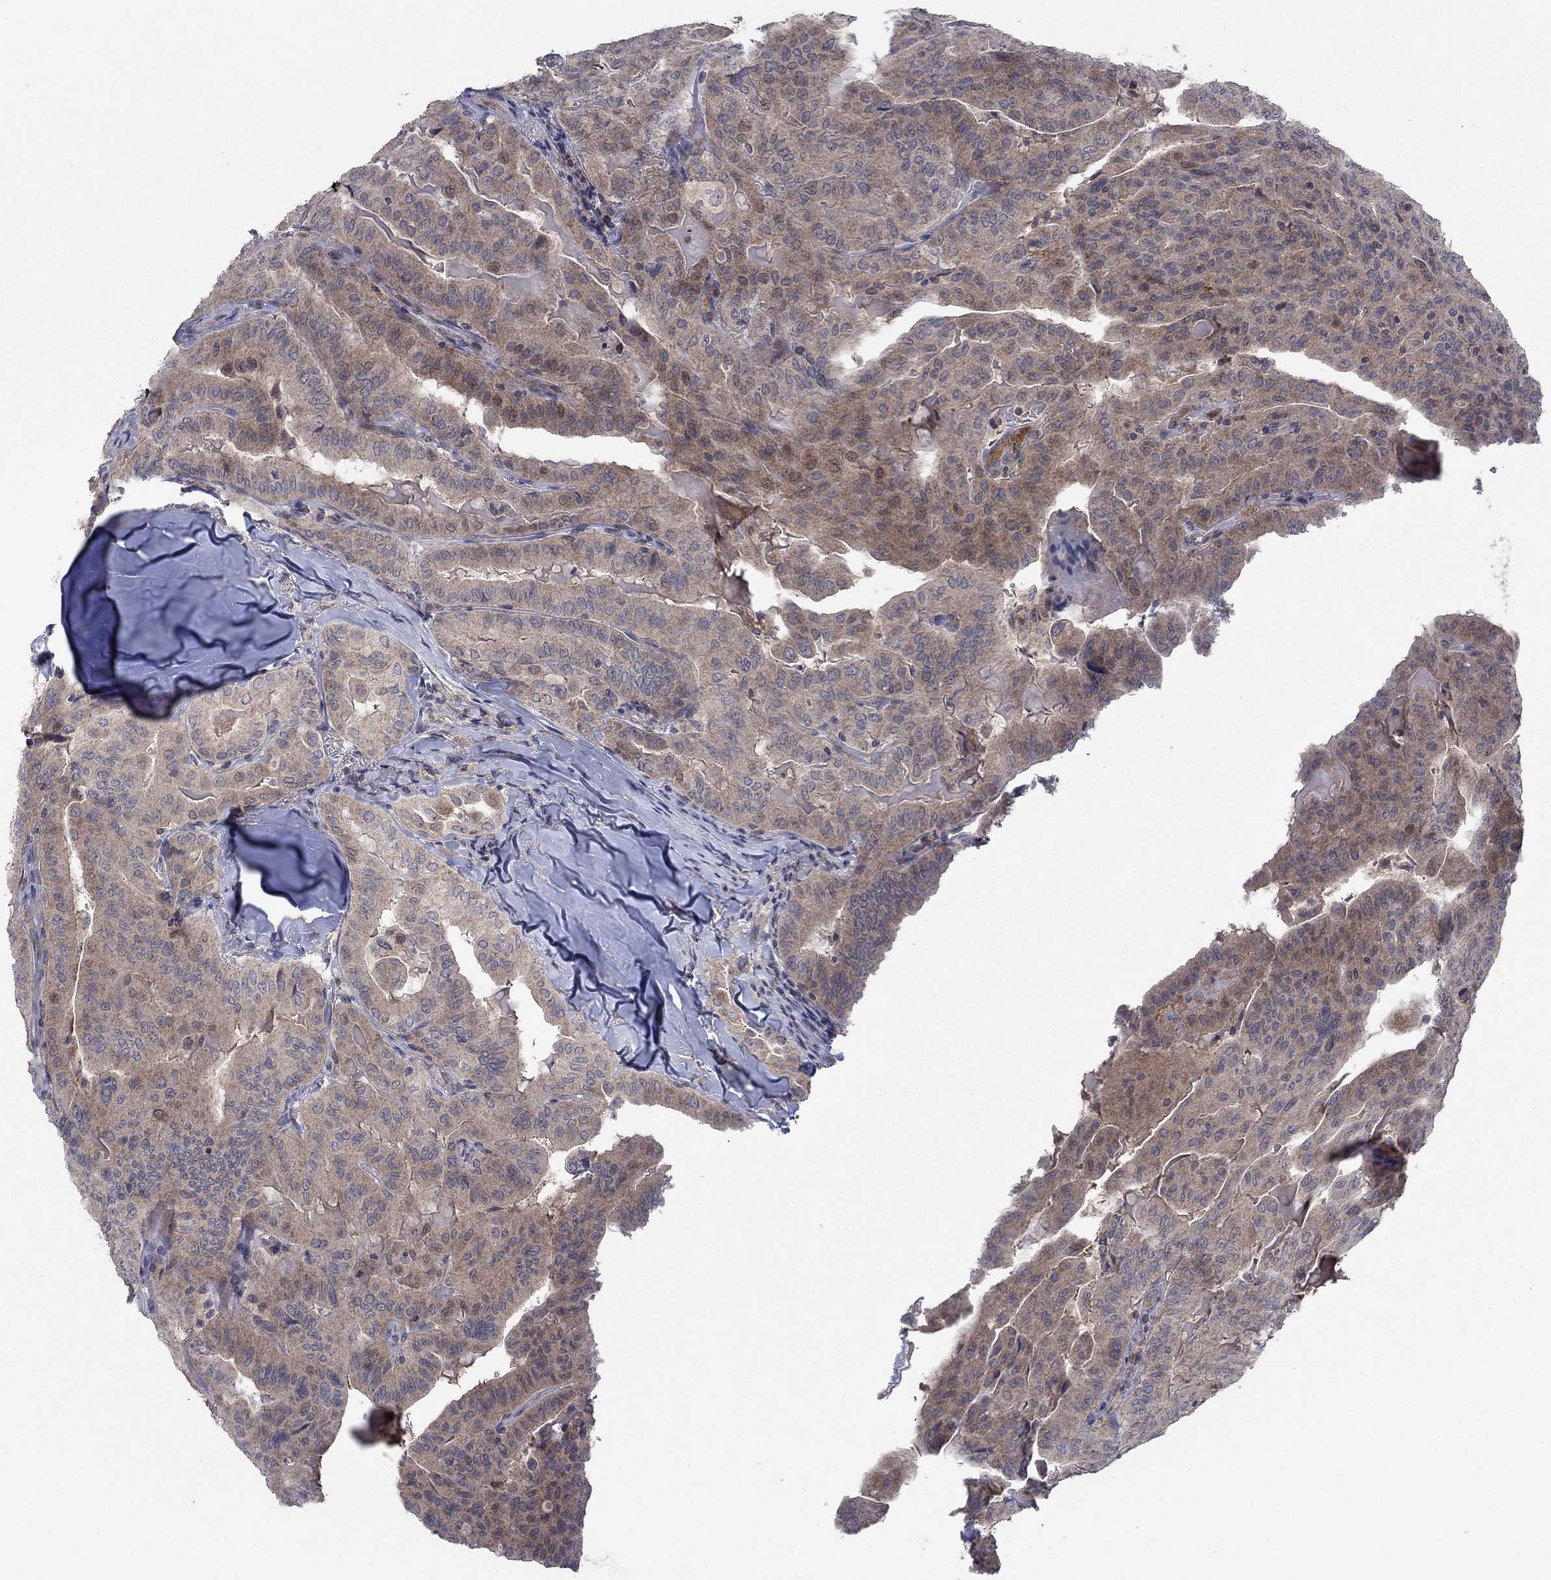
{"staining": {"intensity": "weak", "quantity": ">75%", "location": "cytoplasmic/membranous"}, "tissue": "thyroid cancer", "cell_type": "Tumor cells", "image_type": "cancer", "snomed": [{"axis": "morphology", "description": "Papillary adenocarcinoma, NOS"}, {"axis": "topography", "description": "Thyroid gland"}], "caption": "Thyroid papillary adenocarcinoma was stained to show a protein in brown. There is low levels of weak cytoplasmic/membranous expression in approximately >75% of tumor cells.", "gene": "IL4", "patient": {"sex": "female", "age": 68}}